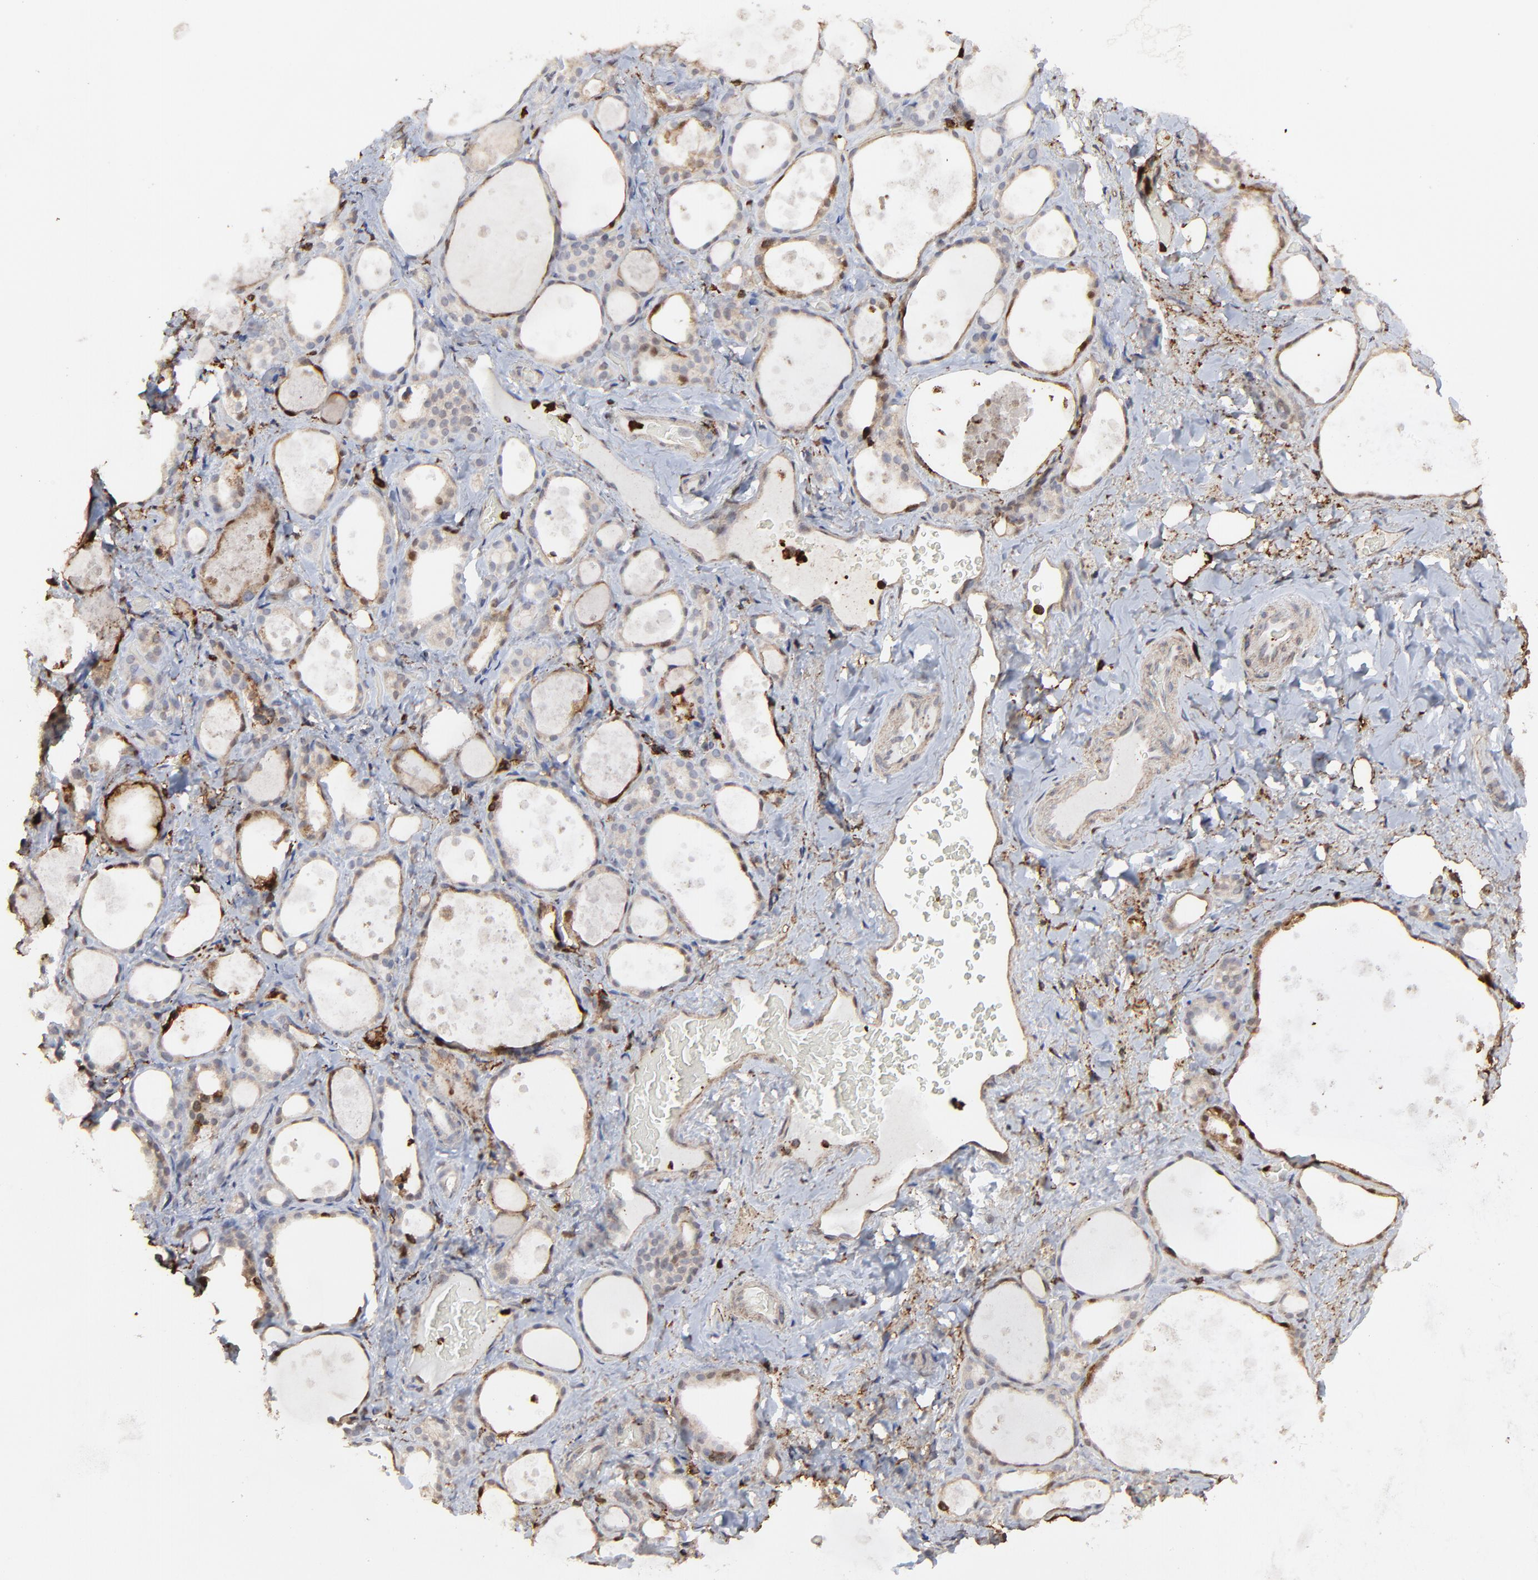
{"staining": {"intensity": "moderate", "quantity": "25%-75%", "location": "cytoplasmic/membranous"}, "tissue": "thyroid gland", "cell_type": "Glandular cells", "image_type": "normal", "snomed": [{"axis": "morphology", "description": "Normal tissue, NOS"}, {"axis": "topography", "description": "Thyroid gland"}], "caption": "The photomicrograph exhibits a brown stain indicating the presence of a protein in the cytoplasmic/membranous of glandular cells in thyroid gland. (Brightfield microscopy of DAB IHC at high magnification).", "gene": "SLC6A14", "patient": {"sex": "female", "age": 75}}